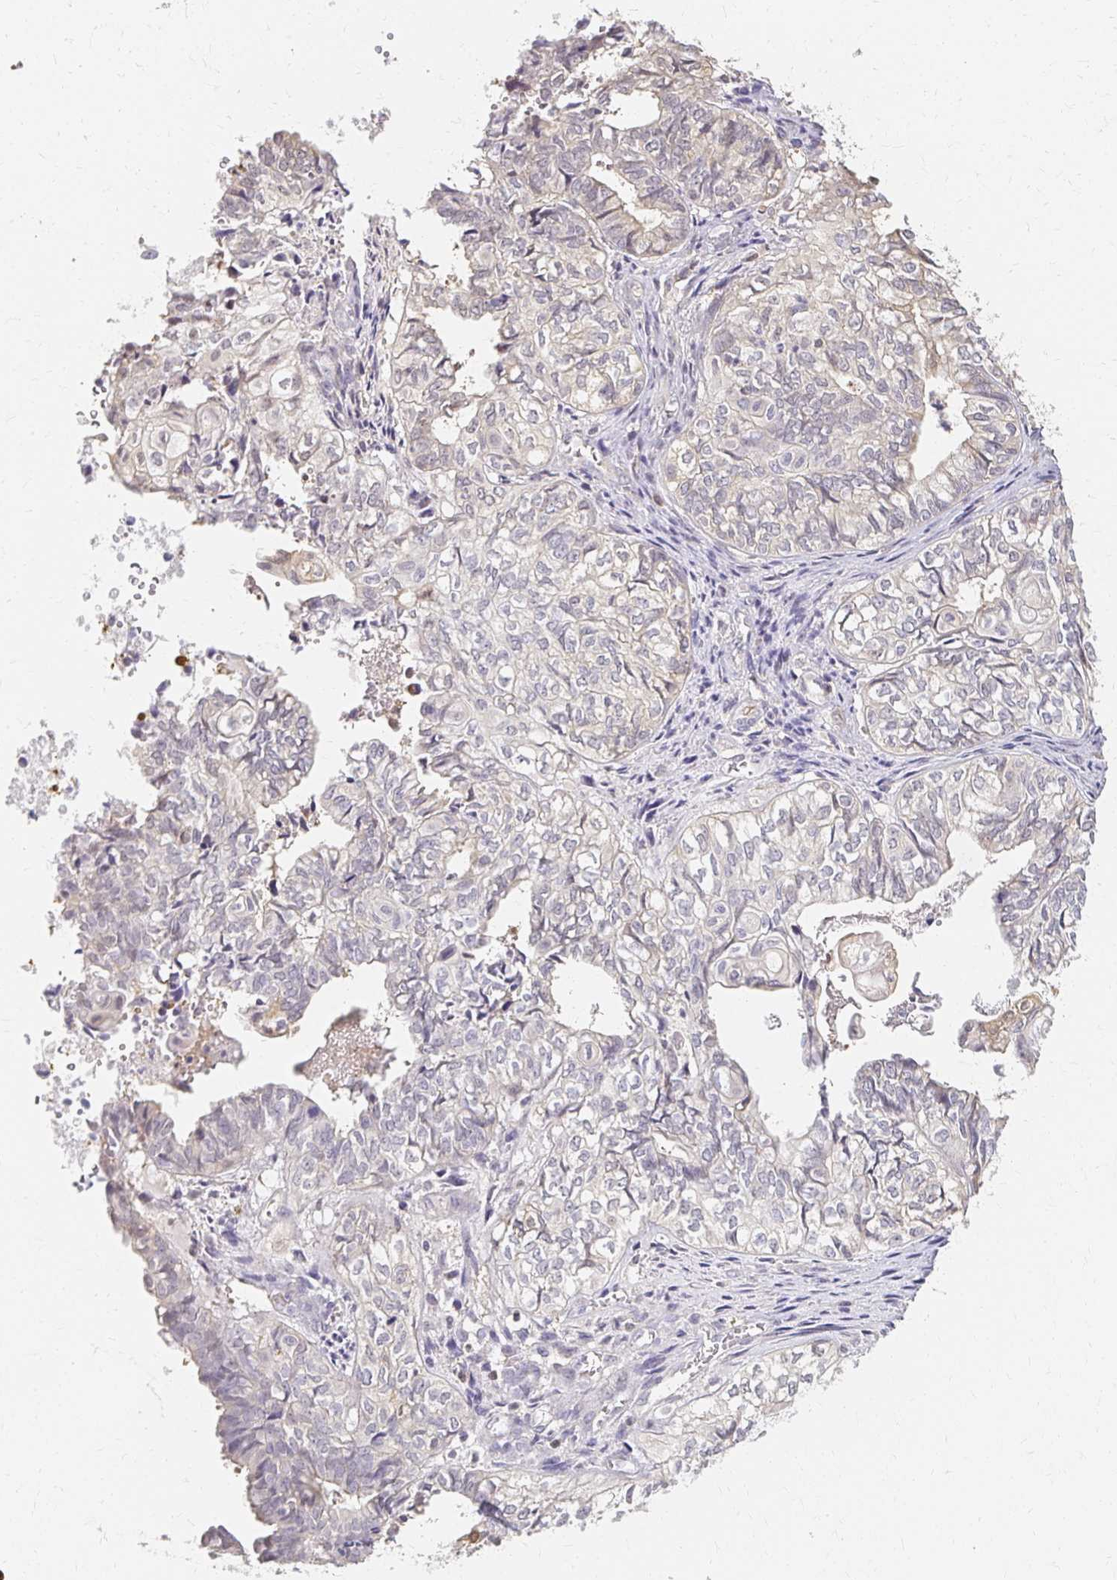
{"staining": {"intensity": "weak", "quantity": "<25%", "location": "cytoplasmic/membranous"}, "tissue": "ovarian cancer", "cell_type": "Tumor cells", "image_type": "cancer", "snomed": [{"axis": "morphology", "description": "Carcinoma, endometroid"}, {"axis": "topography", "description": "Ovary"}], "caption": "The histopathology image exhibits no significant expression in tumor cells of ovarian endometroid carcinoma. Brightfield microscopy of IHC stained with DAB (brown) and hematoxylin (blue), captured at high magnification.", "gene": "AZGP1", "patient": {"sex": "female", "age": 64}}